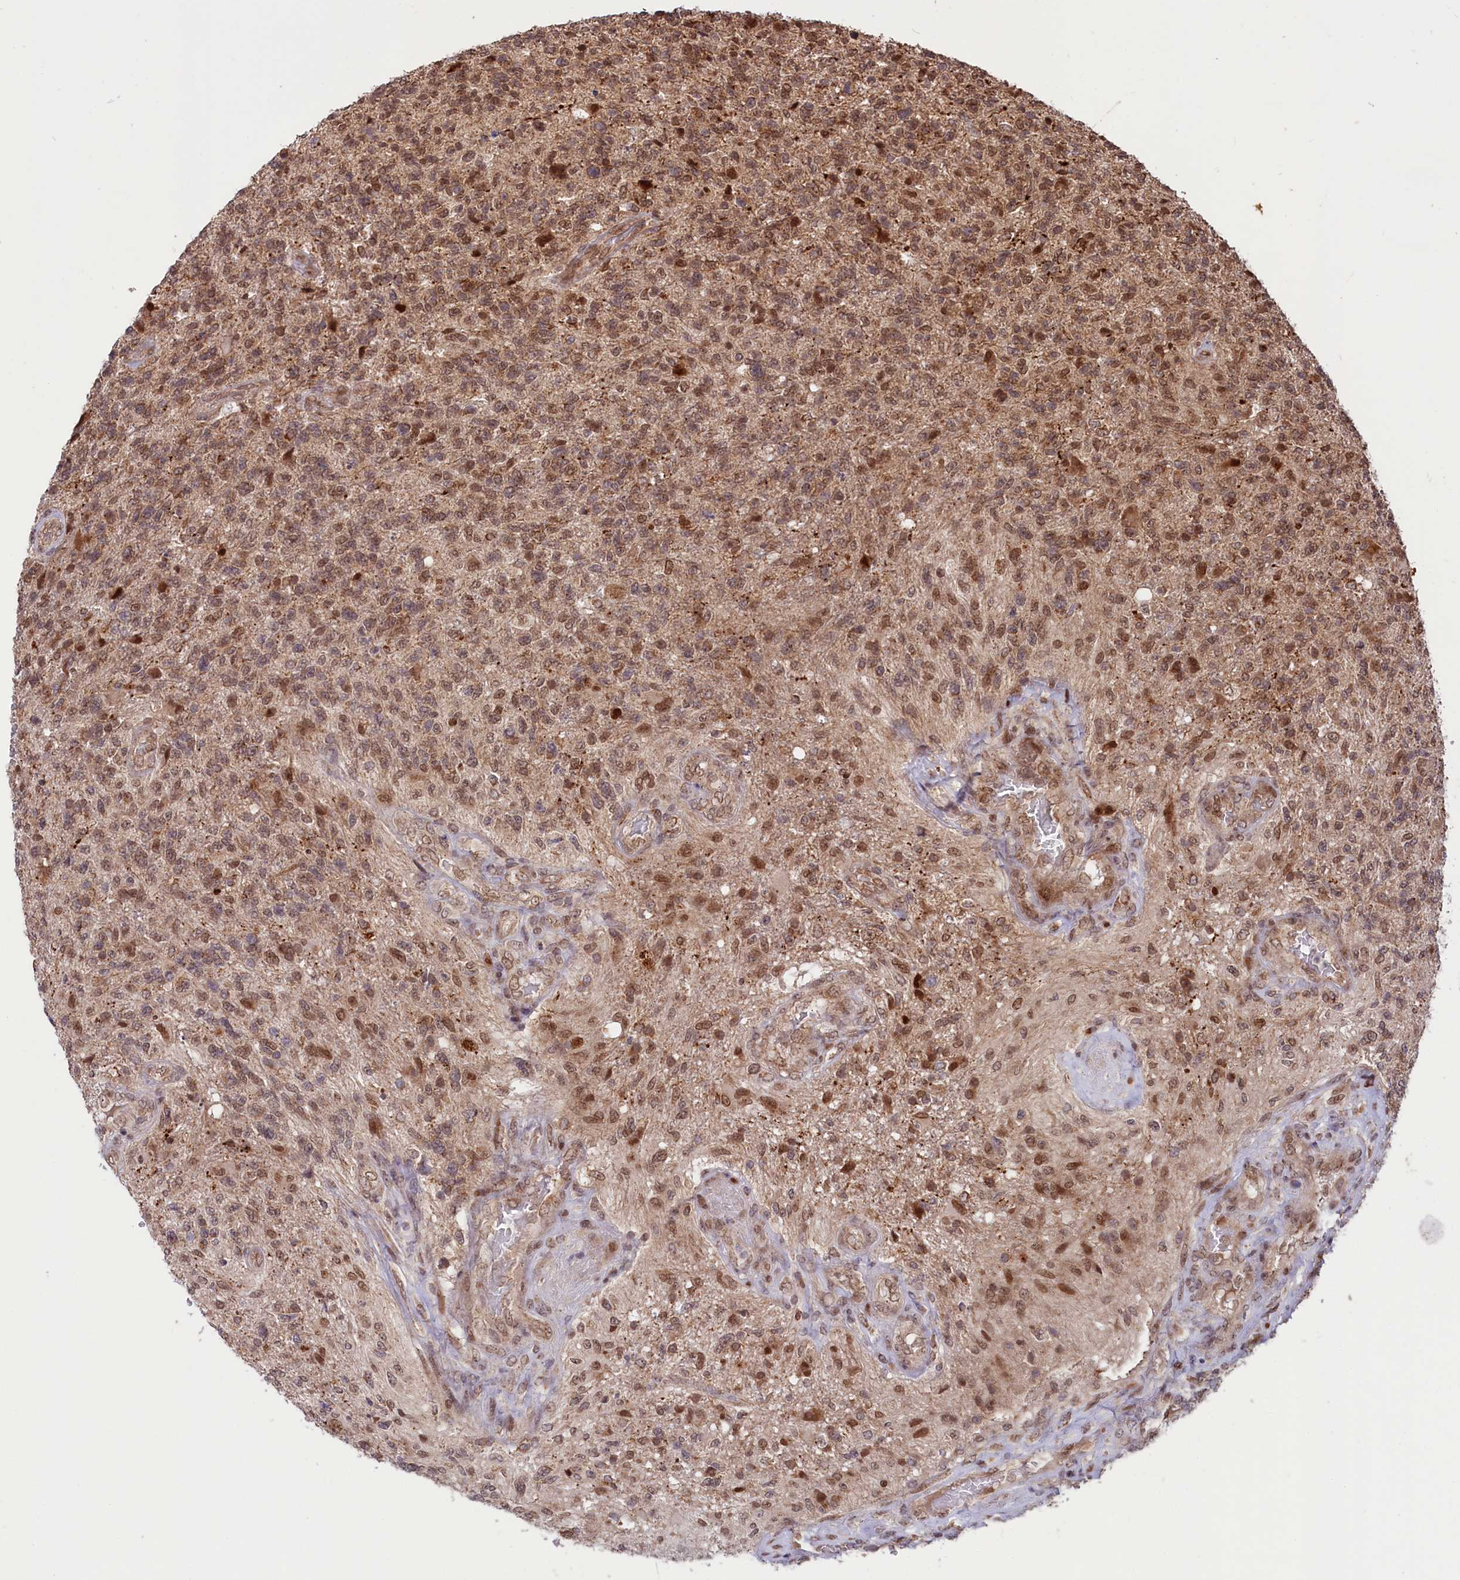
{"staining": {"intensity": "moderate", "quantity": ">75%", "location": "cytoplasmic/membranous,nuclear"}, "tissue": "glioma", "cell_type": "Tumor cells", "image_type": "cancer", "snomed": [{"axis": "morphology", "description": "Glioma, malignant, High grade"}, {"axis": "topography", "description": "Brain"}], "caption": "This micrograph exhibits IHC staining of human glioma, with medium moderate cytoplasmic/membranous and nuclear staining in approximately >75% of tumor cells.", "gene": "PHC3", "patient": {"sex": "male", "age": 56}}